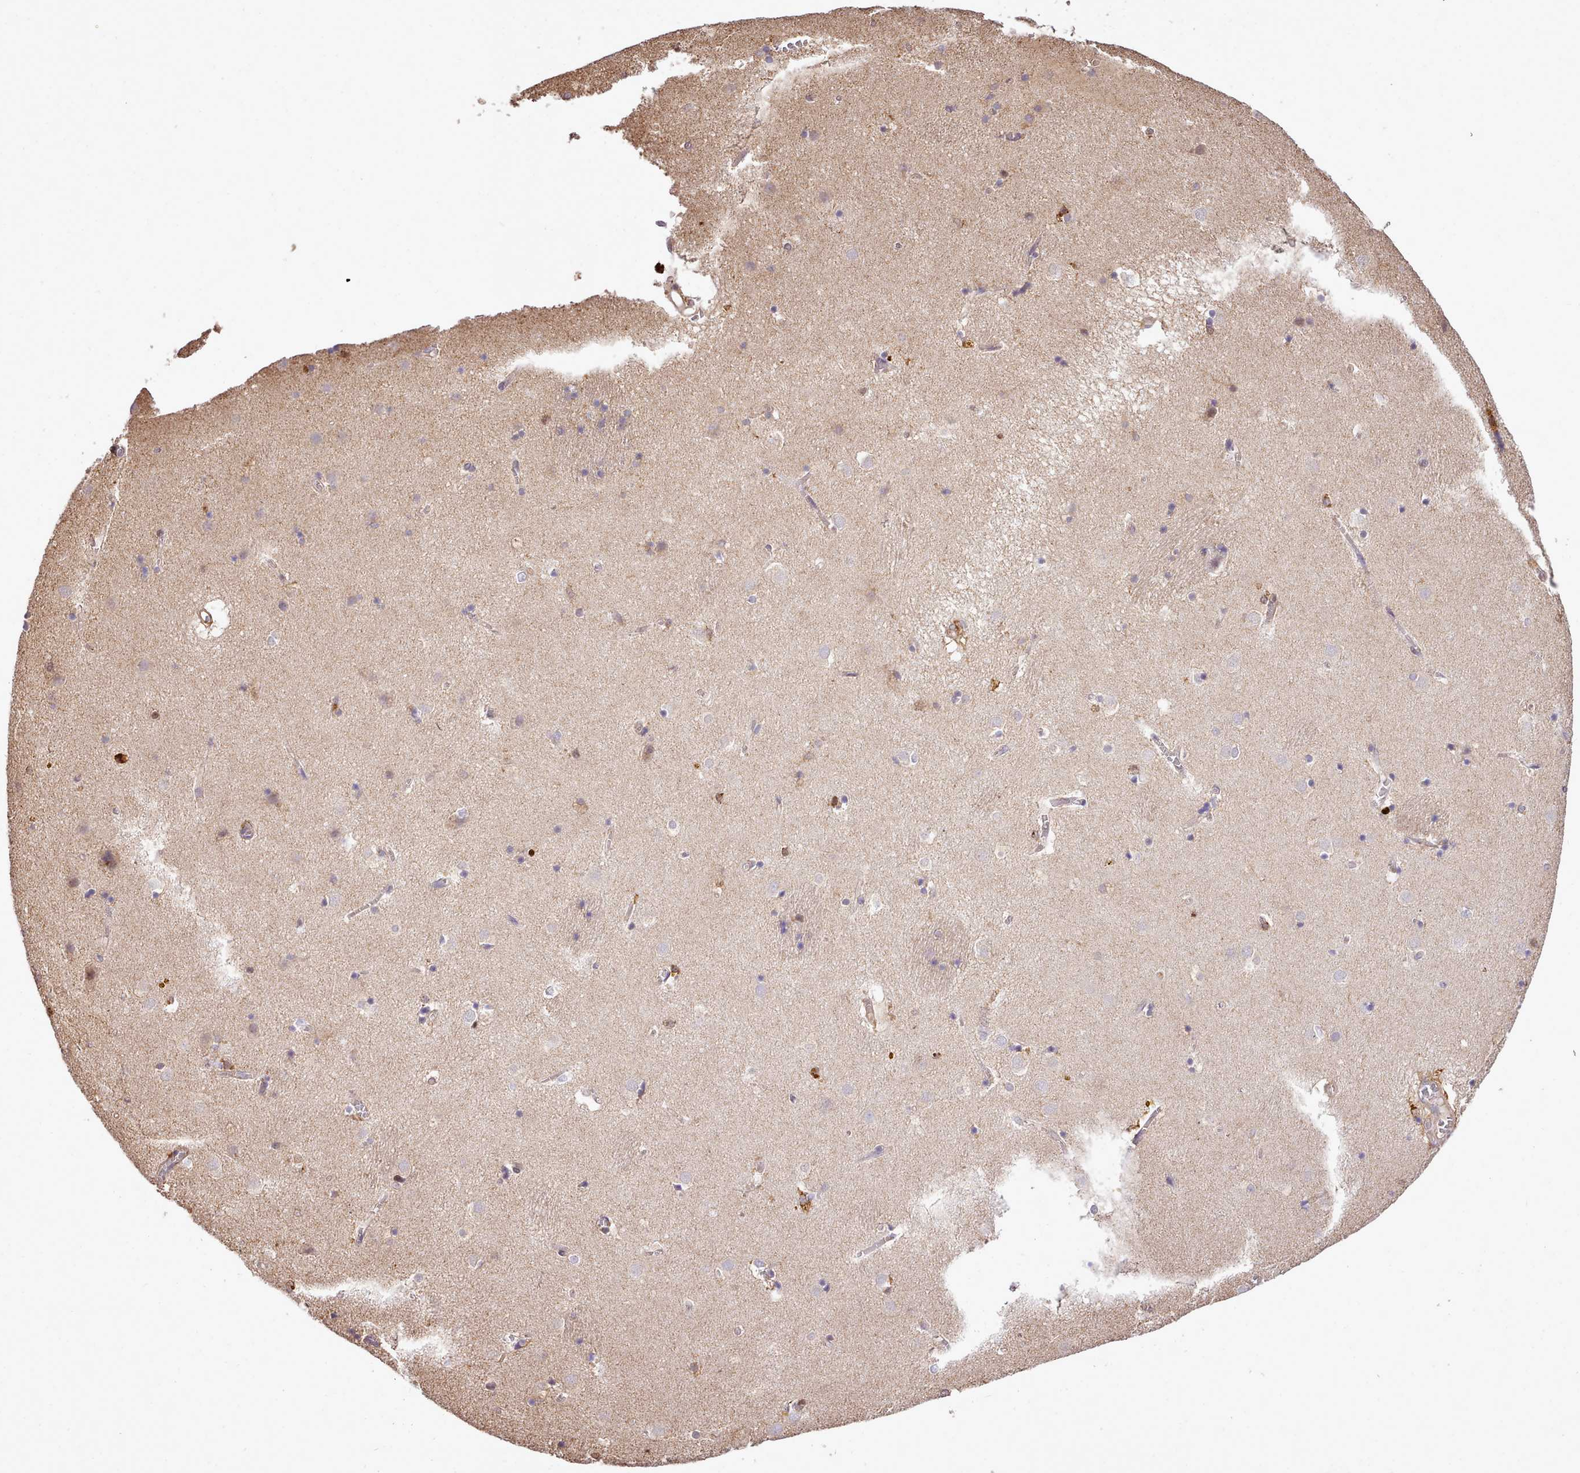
{"staining": {"intensity": "weak", "quantity": "<25%", "location": "cytoplasmic/membranous"}, "tissue": "caudate", "cell_type": "Glial cells", "image_type": "normal", "snomed": [{"axis": "morphology", "description": "Normal tissue, NOS"}, {"axis": "topography", "description": "Lateral ventricle wall"}], "caption": "IHC histopathology image of unremarkable caudate: human caudate stained with DAB demonstrates no significant protein expression in glial cells. (DAB IHC with hematoxylin counter stain).", "gene": "CAPZA1", "patient": {"sex": "male", "age": 70}}